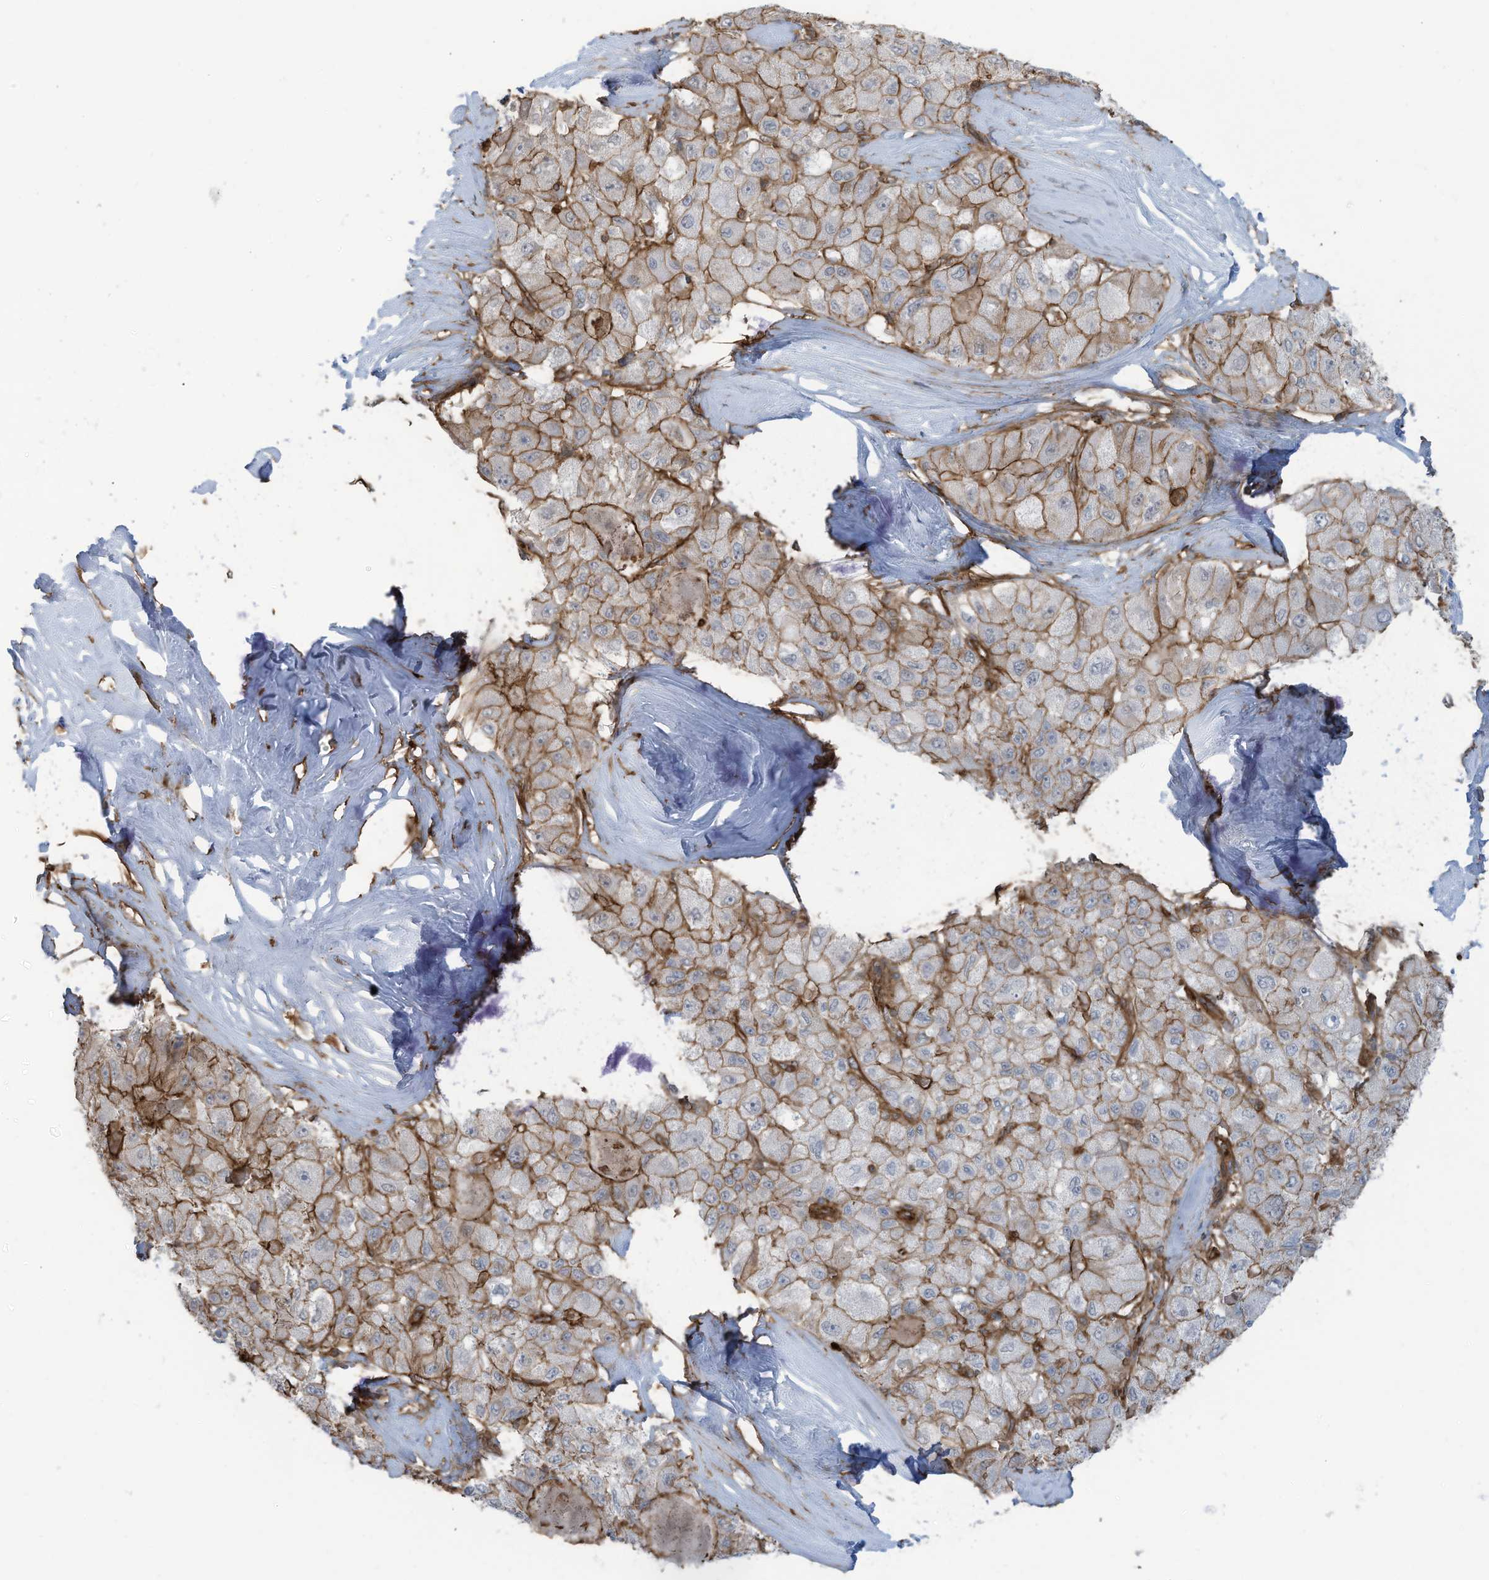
{"staining": {"intensity": "moderate", "quantity": ">75%", "location": "cytoplasmic/membranous"}, "tissue": "liver cancer", "cell_type": "Tumor cells", "image_type": "cancer", "snomed": [{"axis": "morphology", "description": "Carcinoma, Hepatocellular, NOS"}, {"axis": "topography", "description": "Liver"}], "caption": "About >75% of tumor cells in liver cancer (hepatocellular carcinoma) display moderate cytoplasmic/membranous protein expression as visualized by brown immunohistochemical staining.", "gene": "SLC9A2", "patient": {"sex": "male", "age": 80}}